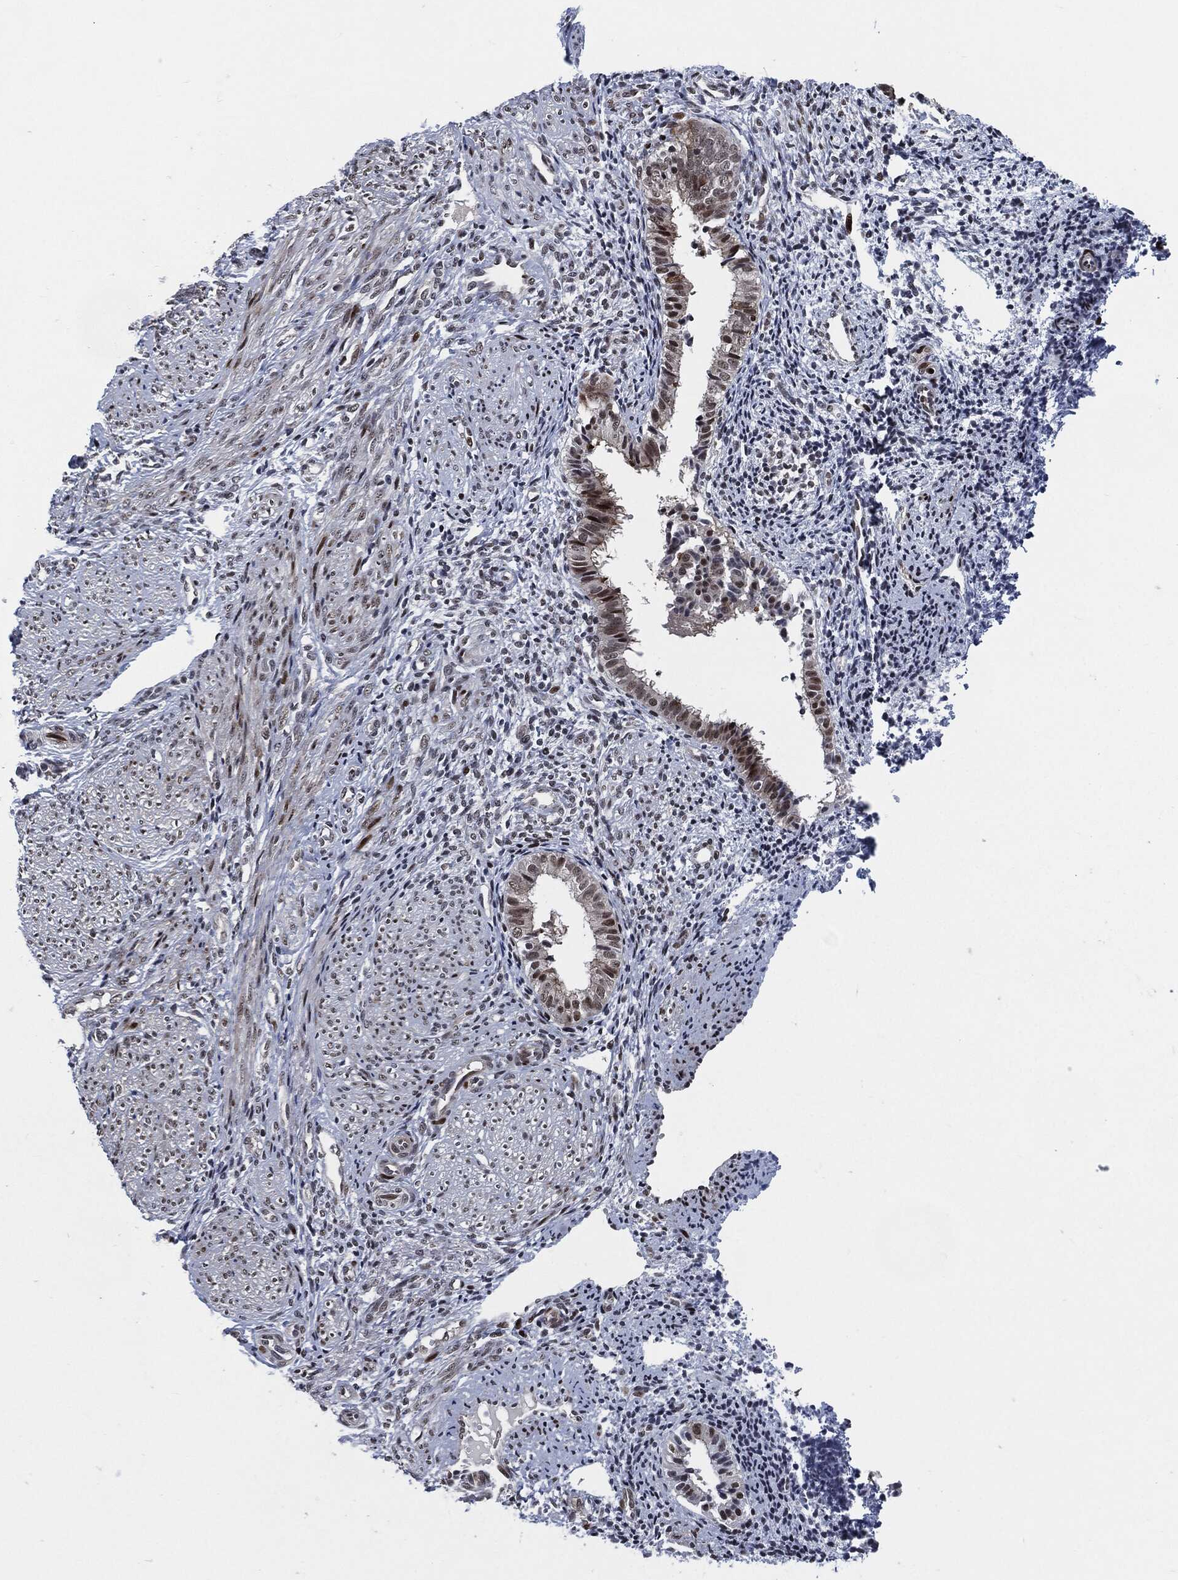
{"staining": {"intensity": "moderate", "quantity": "<25%", "location": "nuclear"}, "tissue": "endometrium", "cell_type": "Cells in endometrial stroma", "image_type": "normal", "snomed": [{"axis": "morphology", "description": "Normal tissue, NOS"}, {"axis": "topography", "description": "Endometrium"}], "caption": "This image demonstrates normal endometrium stained with immunohistochemistry (IHC) to label a protein in brown. The nuclear of cells in endometrial stroma show moderate positivity for the protein. Nuclei are counter-stained blue.", "gene": "AKT2", "patient": {"sex": "female", "age": 47}}